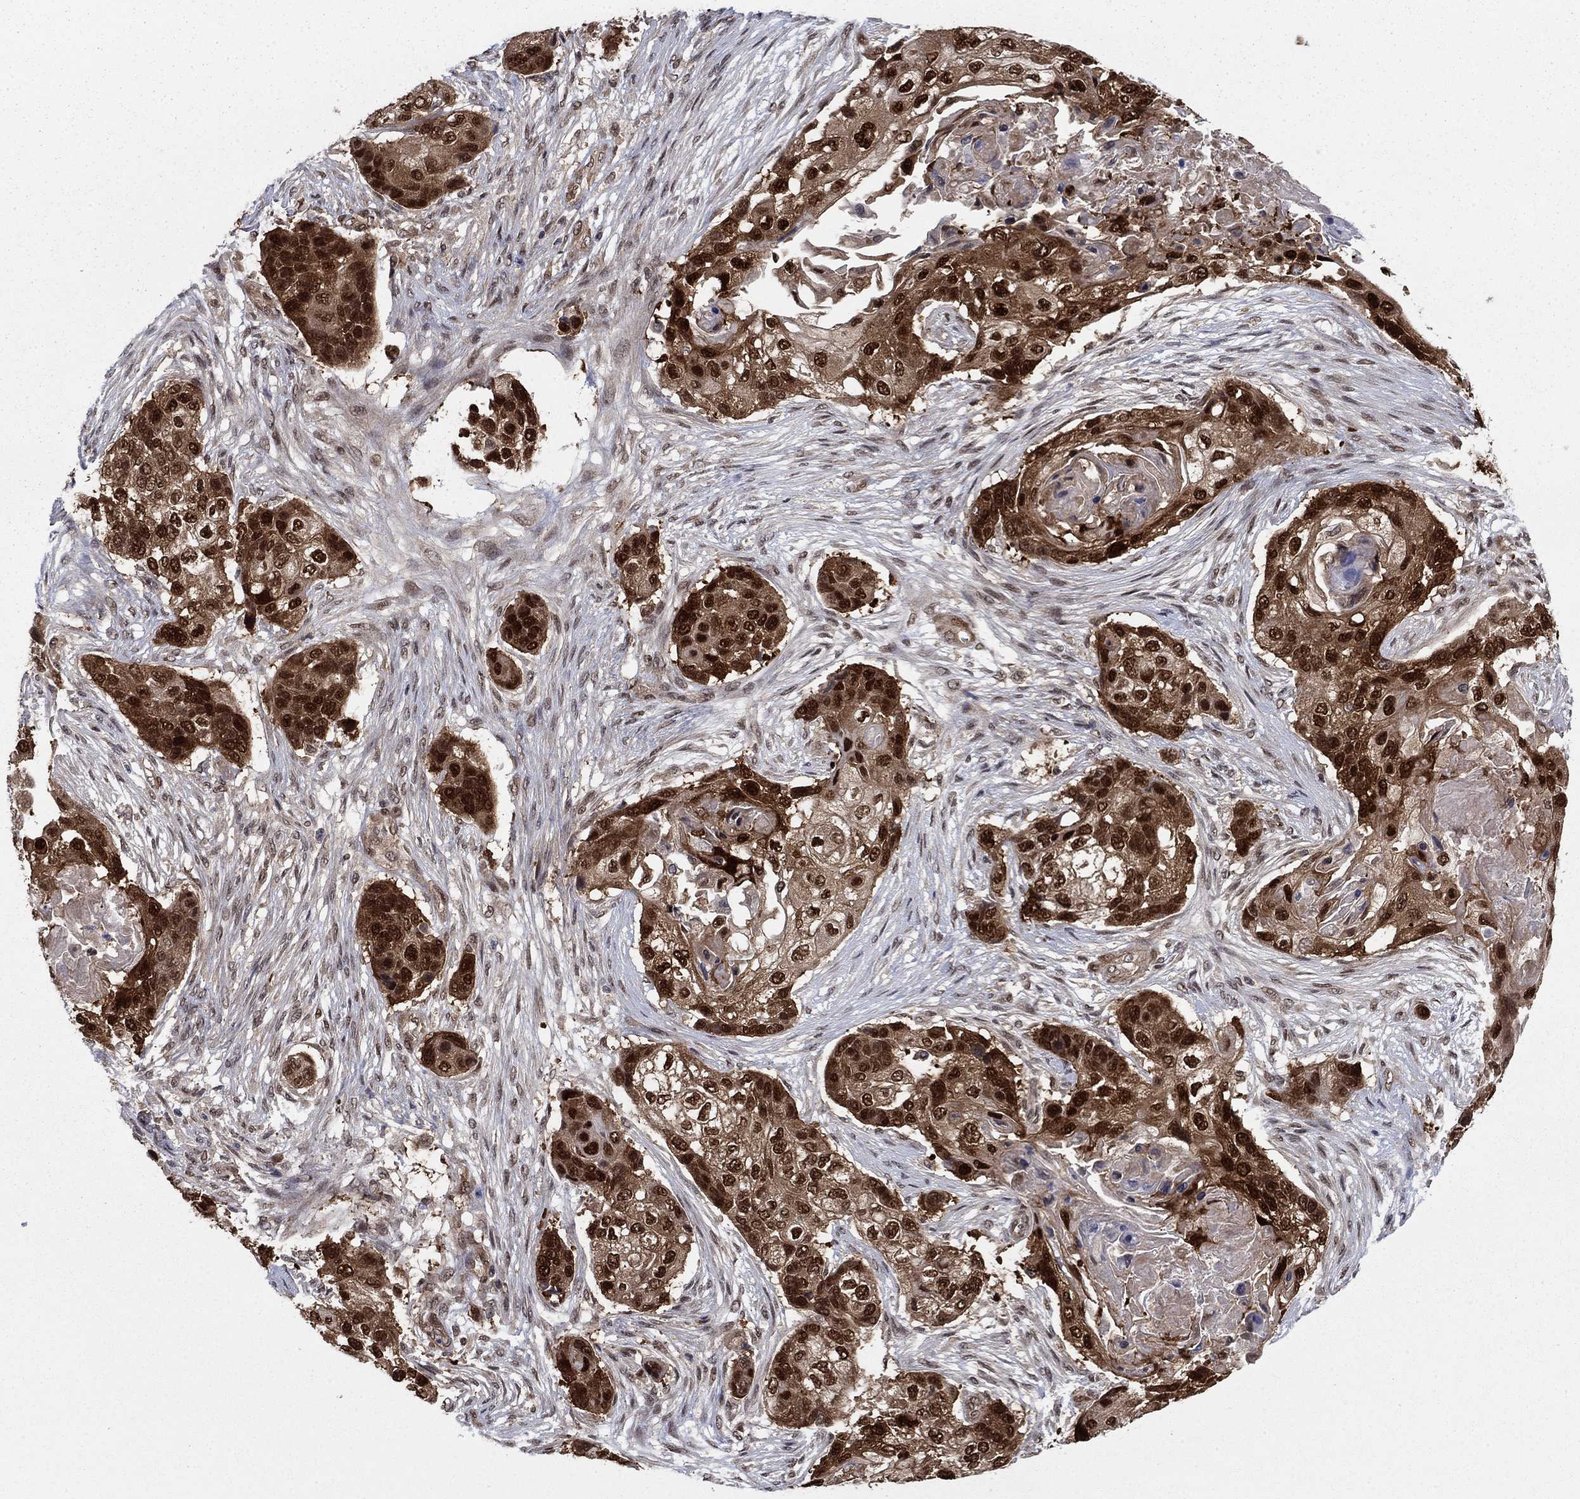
{"staining": {"intensity": "strong", "quantity": ">75%", "location": "cytoplasmic/membranous,nuclear"}, "tissue": "lung cancer", "cell_type": "Tumor cells", "image_type": "cancer", "snomed": [{"axis": "morphology", "description": "Squamous cell carcinoma, NOS"}, {"axis": "topography", "description": "Lung"}], "caption": "High-magnification brightfield microscopy of squamous cell carcinoma (lung) stained with DAB (3,3'-diaminobenzidine) (brown) and counterstained with hematoxylin (blue). tumor cells exhibit strong cytoplasmic/membranous and nuclear staining is seen in approximately>75% of cells.", "gene": "FKBP4", "patient": {"sex": "male", "age": 69}}